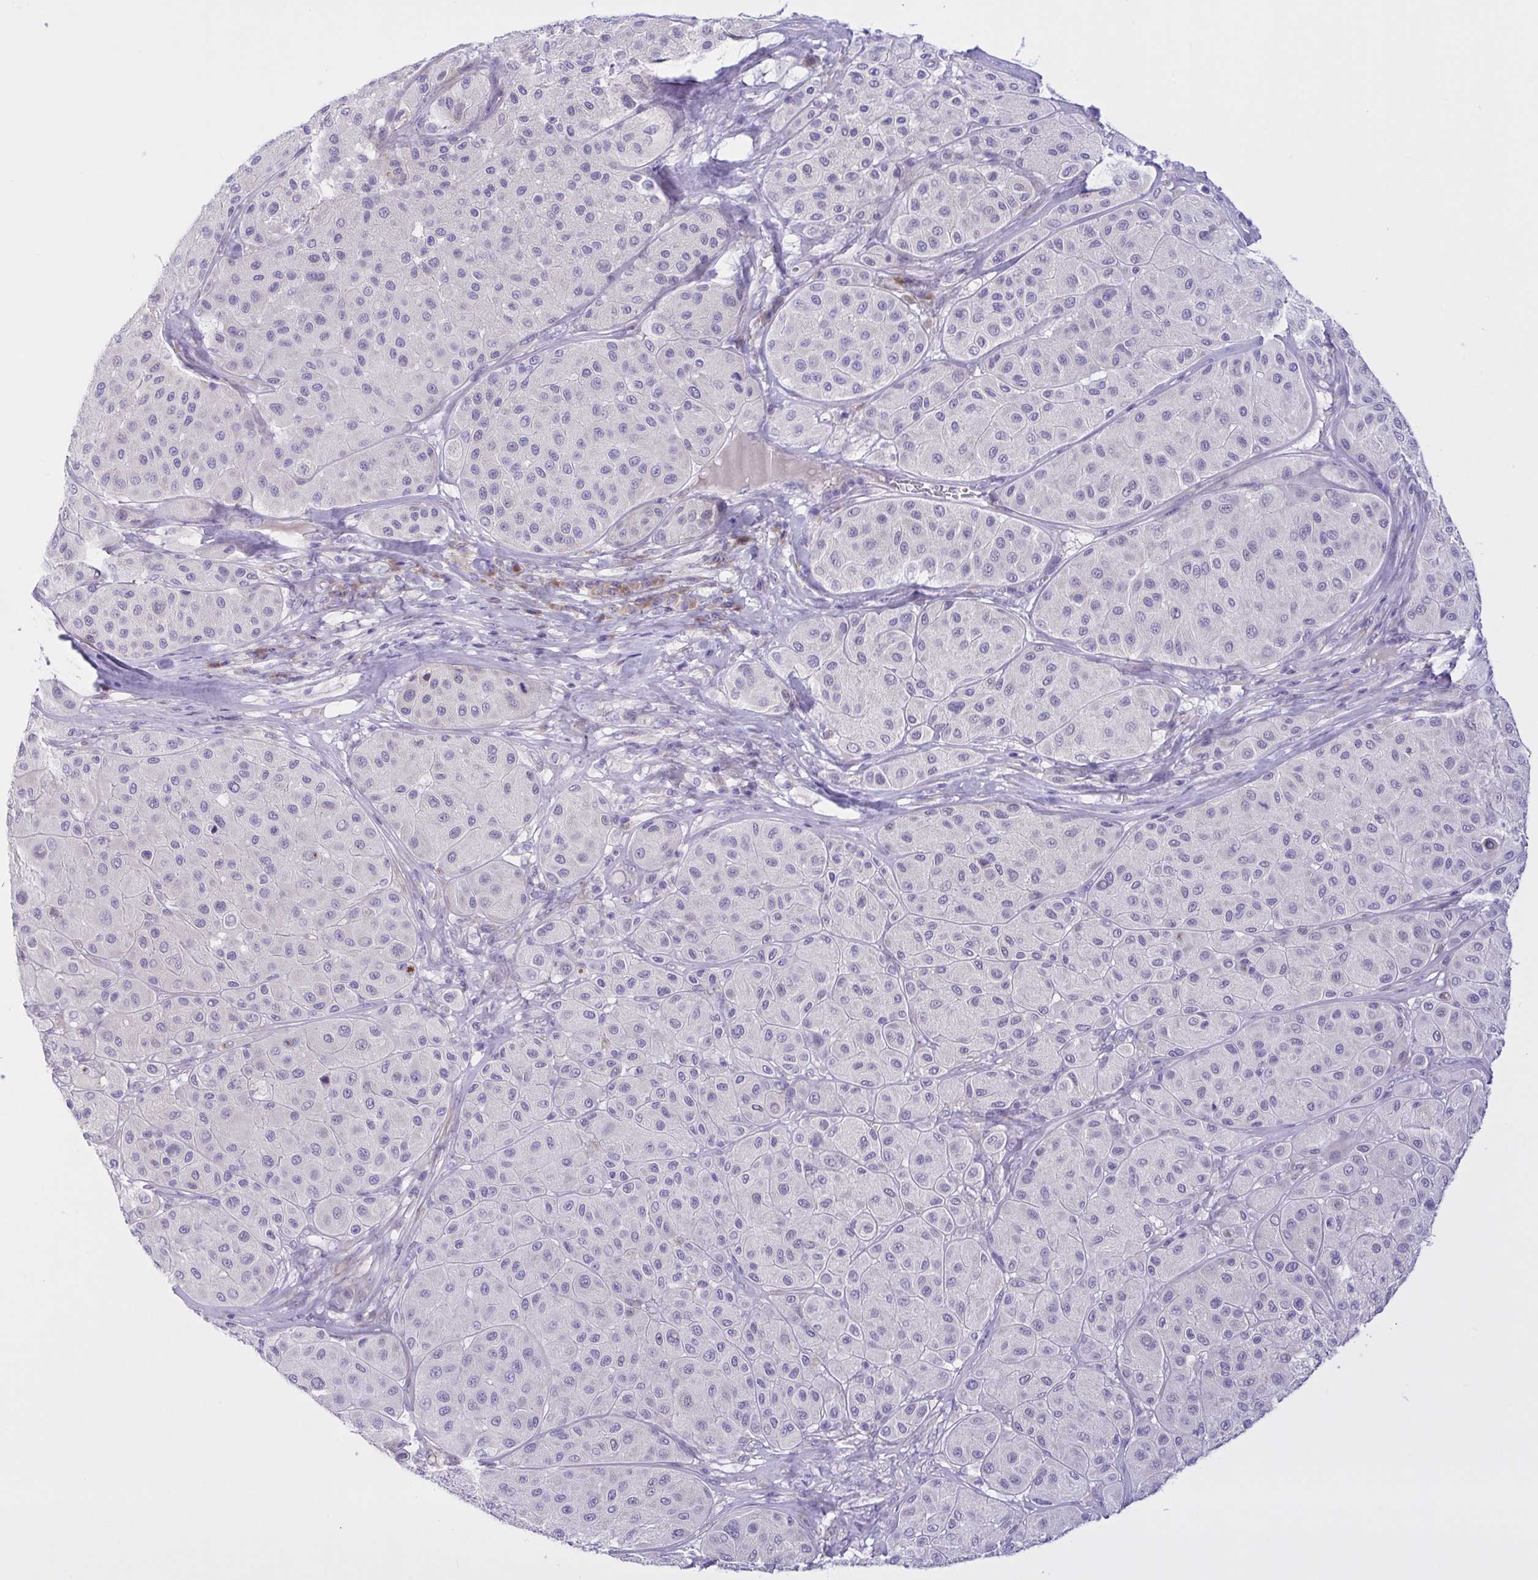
{"staining": {"intensity": "negative", "quantity": "none", "location": "none"}, "tissue": "melanoma", "cell_type": "Tumor cells", "image_type": "cancer", "snomed": [{"axis": "morphology", "description": "Malignant melanoma, Metastatic site"}, {"axis": "topography", "description": "Smooth muscle"}], "caption": "There is no significant expression in tumor cells of malignant melanoma (metastatic site). (DAB IHC visualized using brightfield microscopy, high magnification).", "gene": "FAM86B1", "patient": {"sex": "male", "age": 41}}